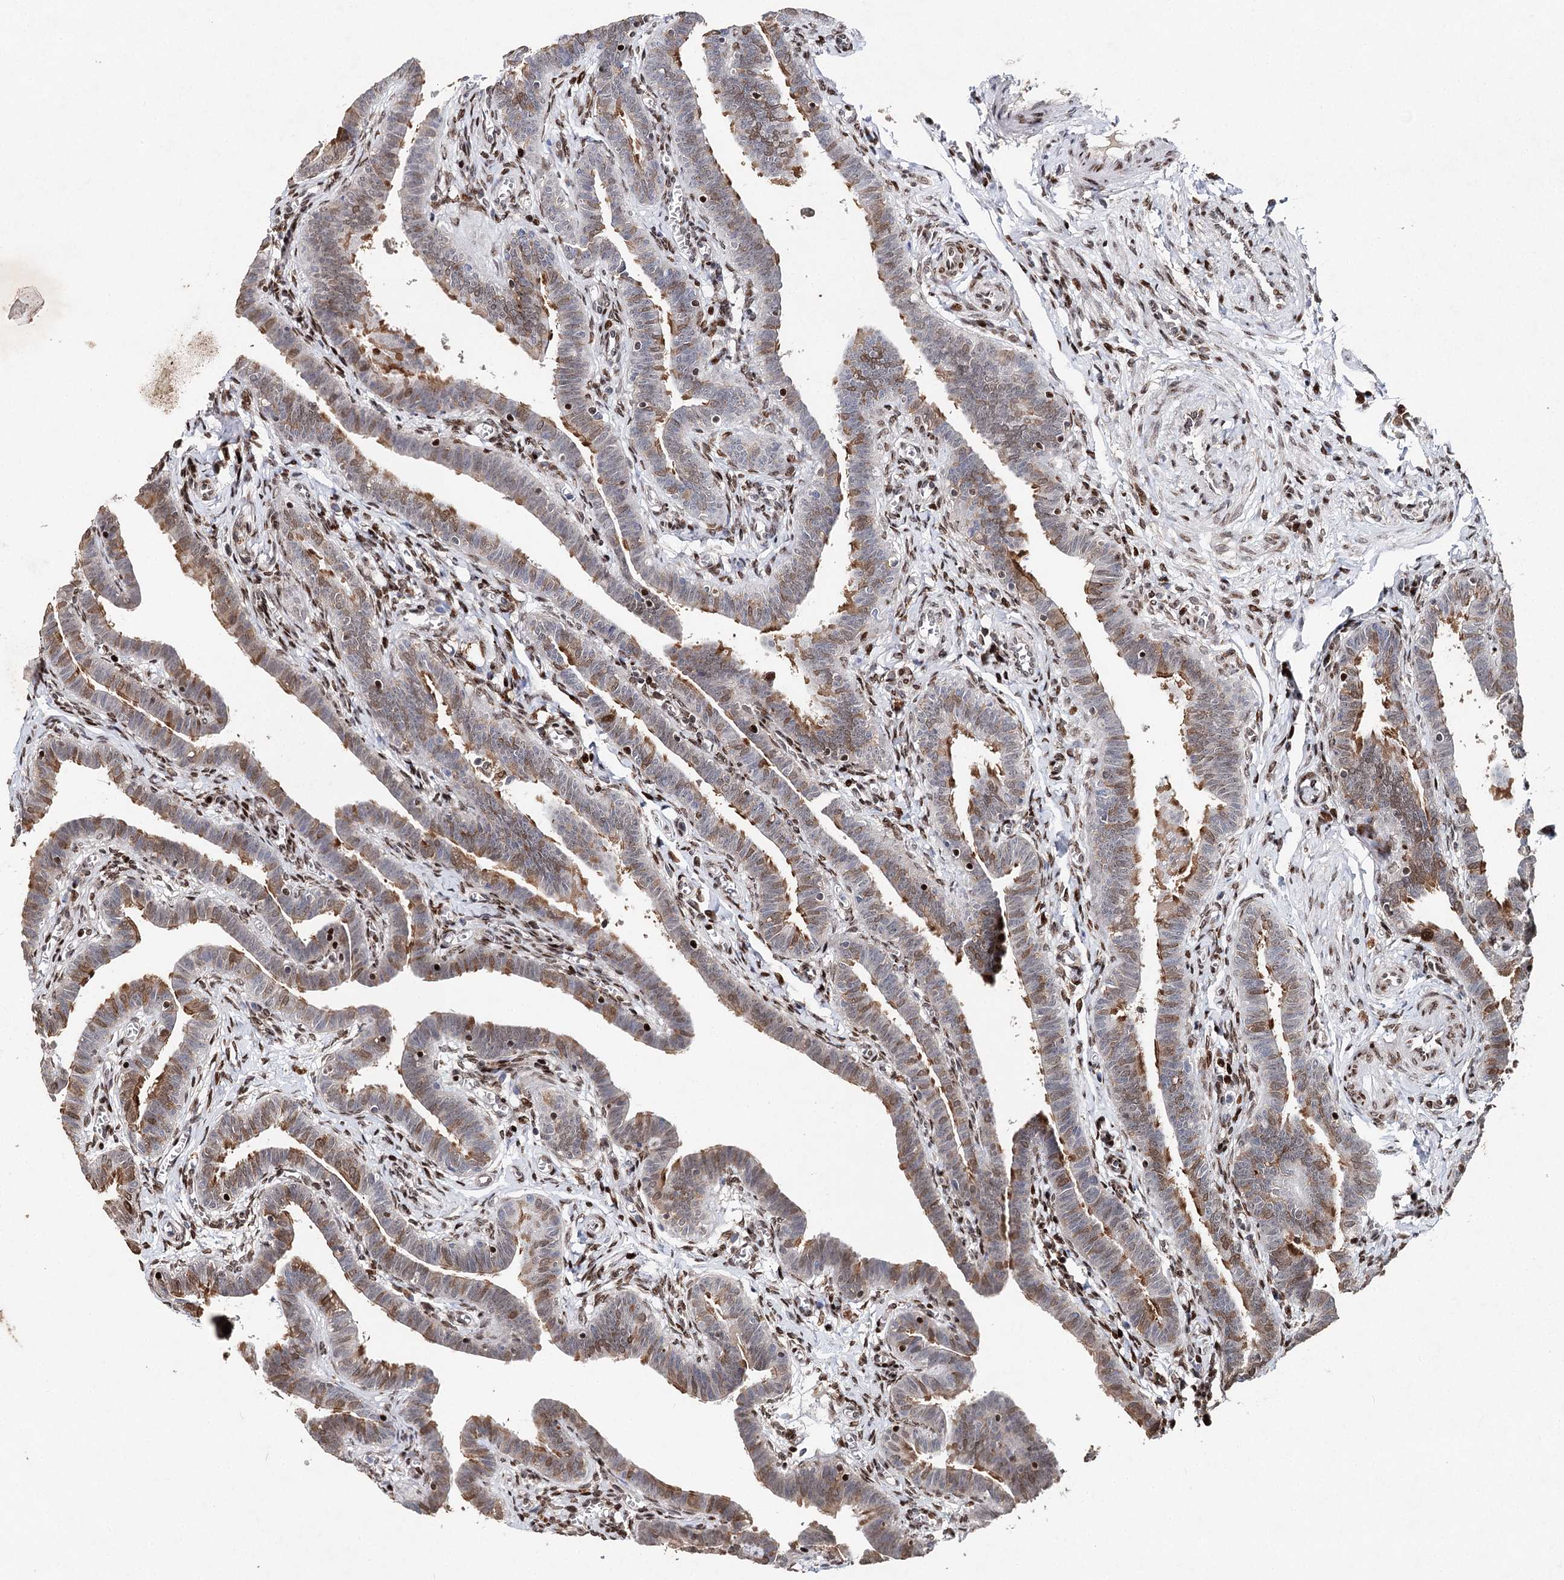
{"staining": {"intensity": "moderate", "quantity": "25%-75%", "location": "cytoplasmic/membranous,nuclear"}, "tissue": "fallopian tube", "cell_type": "Glandular cells", "image_type": "normal", "snomed": [{"axis": "morphology", "description": "Normal tissue, NOS"}, {"axis": "topography", "description": "Fallopian tube"}], "caption": "Immunohistochemistry (IHC) (DAB) staining of unremarkable human fallopian tube shows moderate cytoplasmic/membranous,nuclear protein expression in about 25%-75% of glandular cells.", "gene": "FRMD4A", "patient": {"sex": "female", "age": 36}}